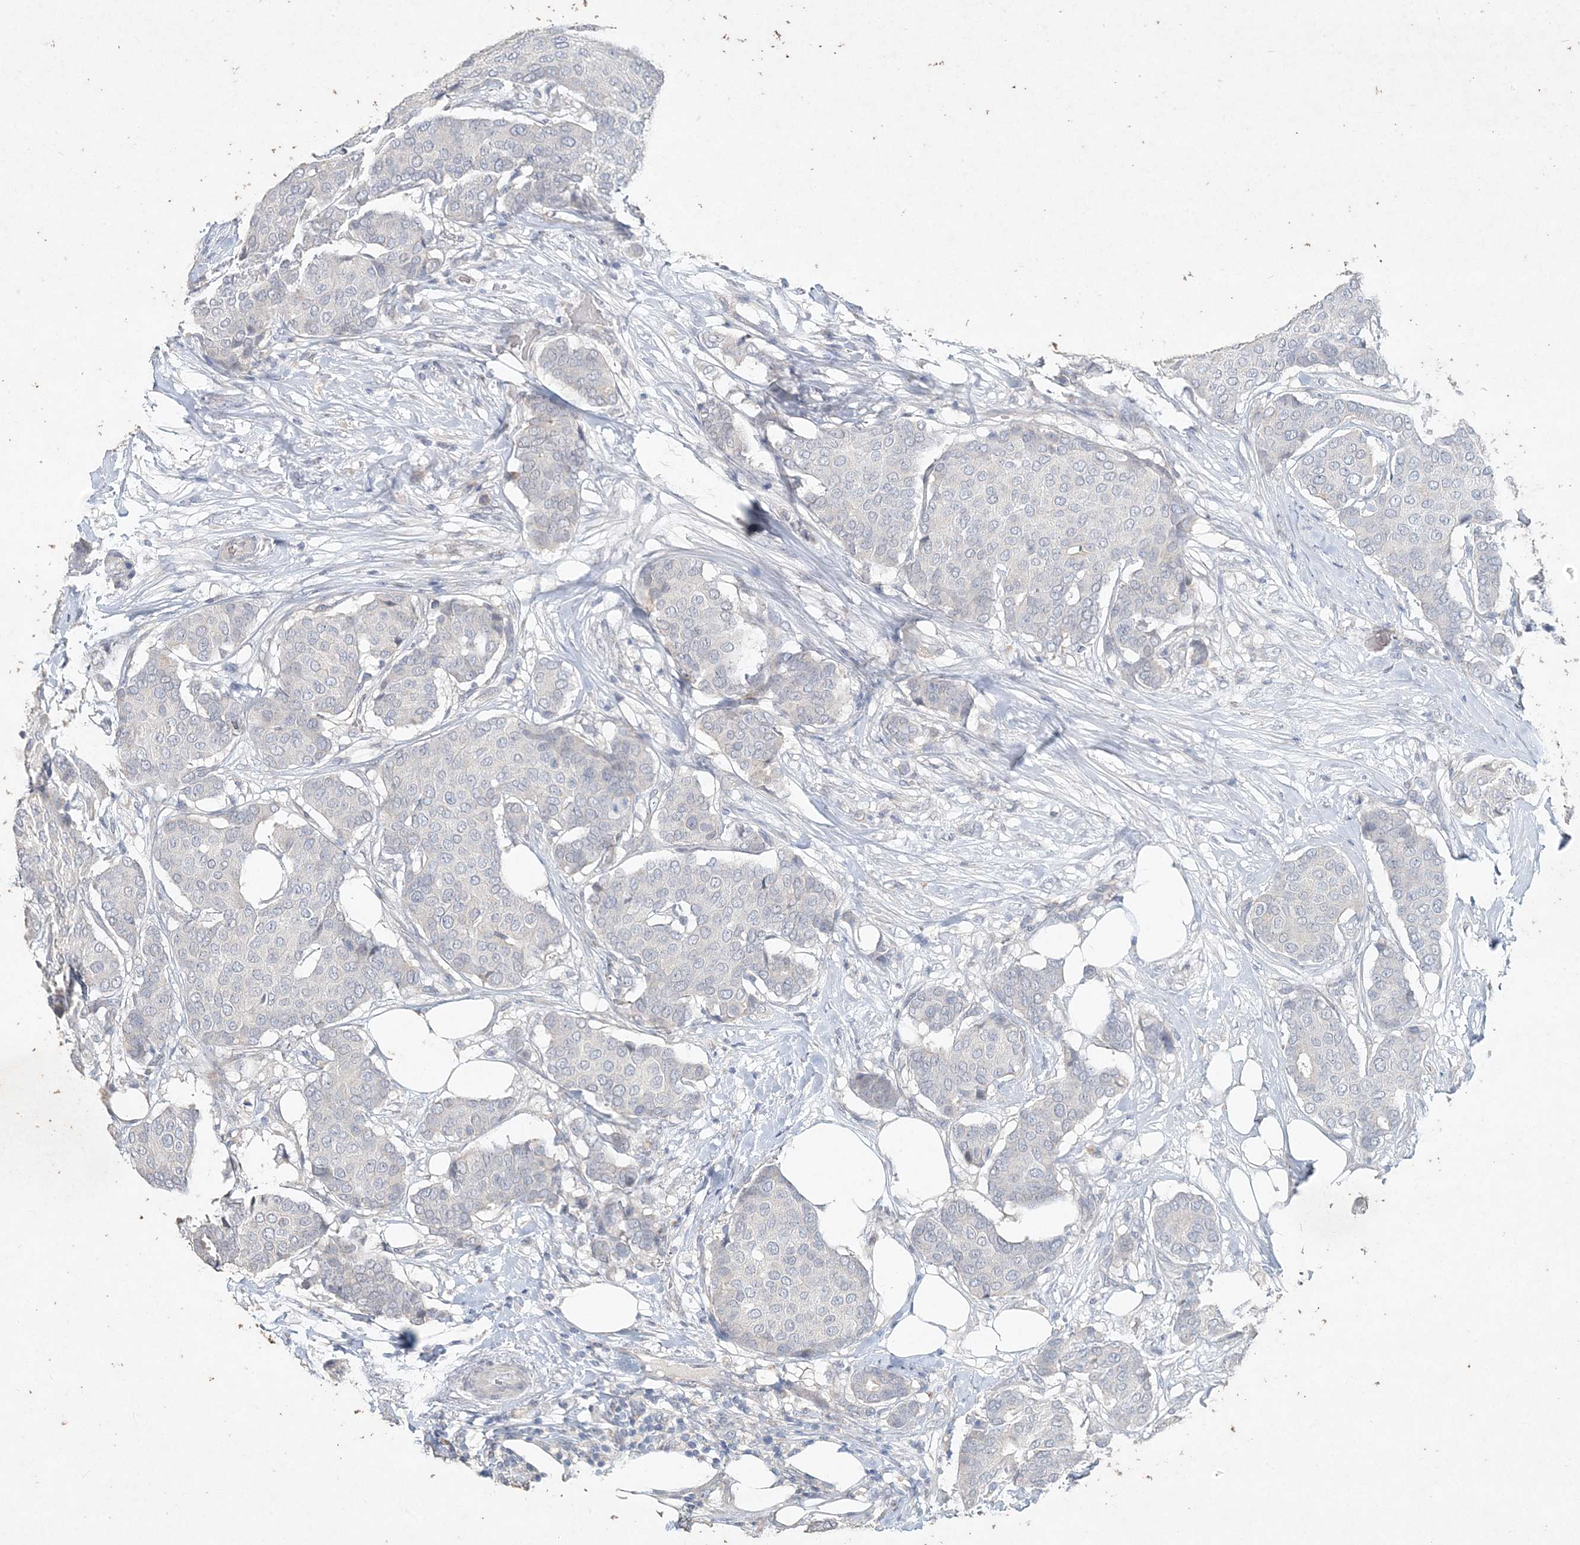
{"staining": {"intensity": "negative", "quantity": "none", "location": "none"}, "tissue": "breast cancer", "cell_type": "Tumor cells", "image_type": "cancer", "snomed": [{"axis": "morphology", "description": "Duct carcinoma"}, {"axis": "topography", "description": "Breast"}], "caption": "Protein analysis of breast infiltrating ductal carcinoma exhibits no significant staining in tumor cells.", "gene": "DNAH5", "patient": {"sex": "female", "age": 75}}